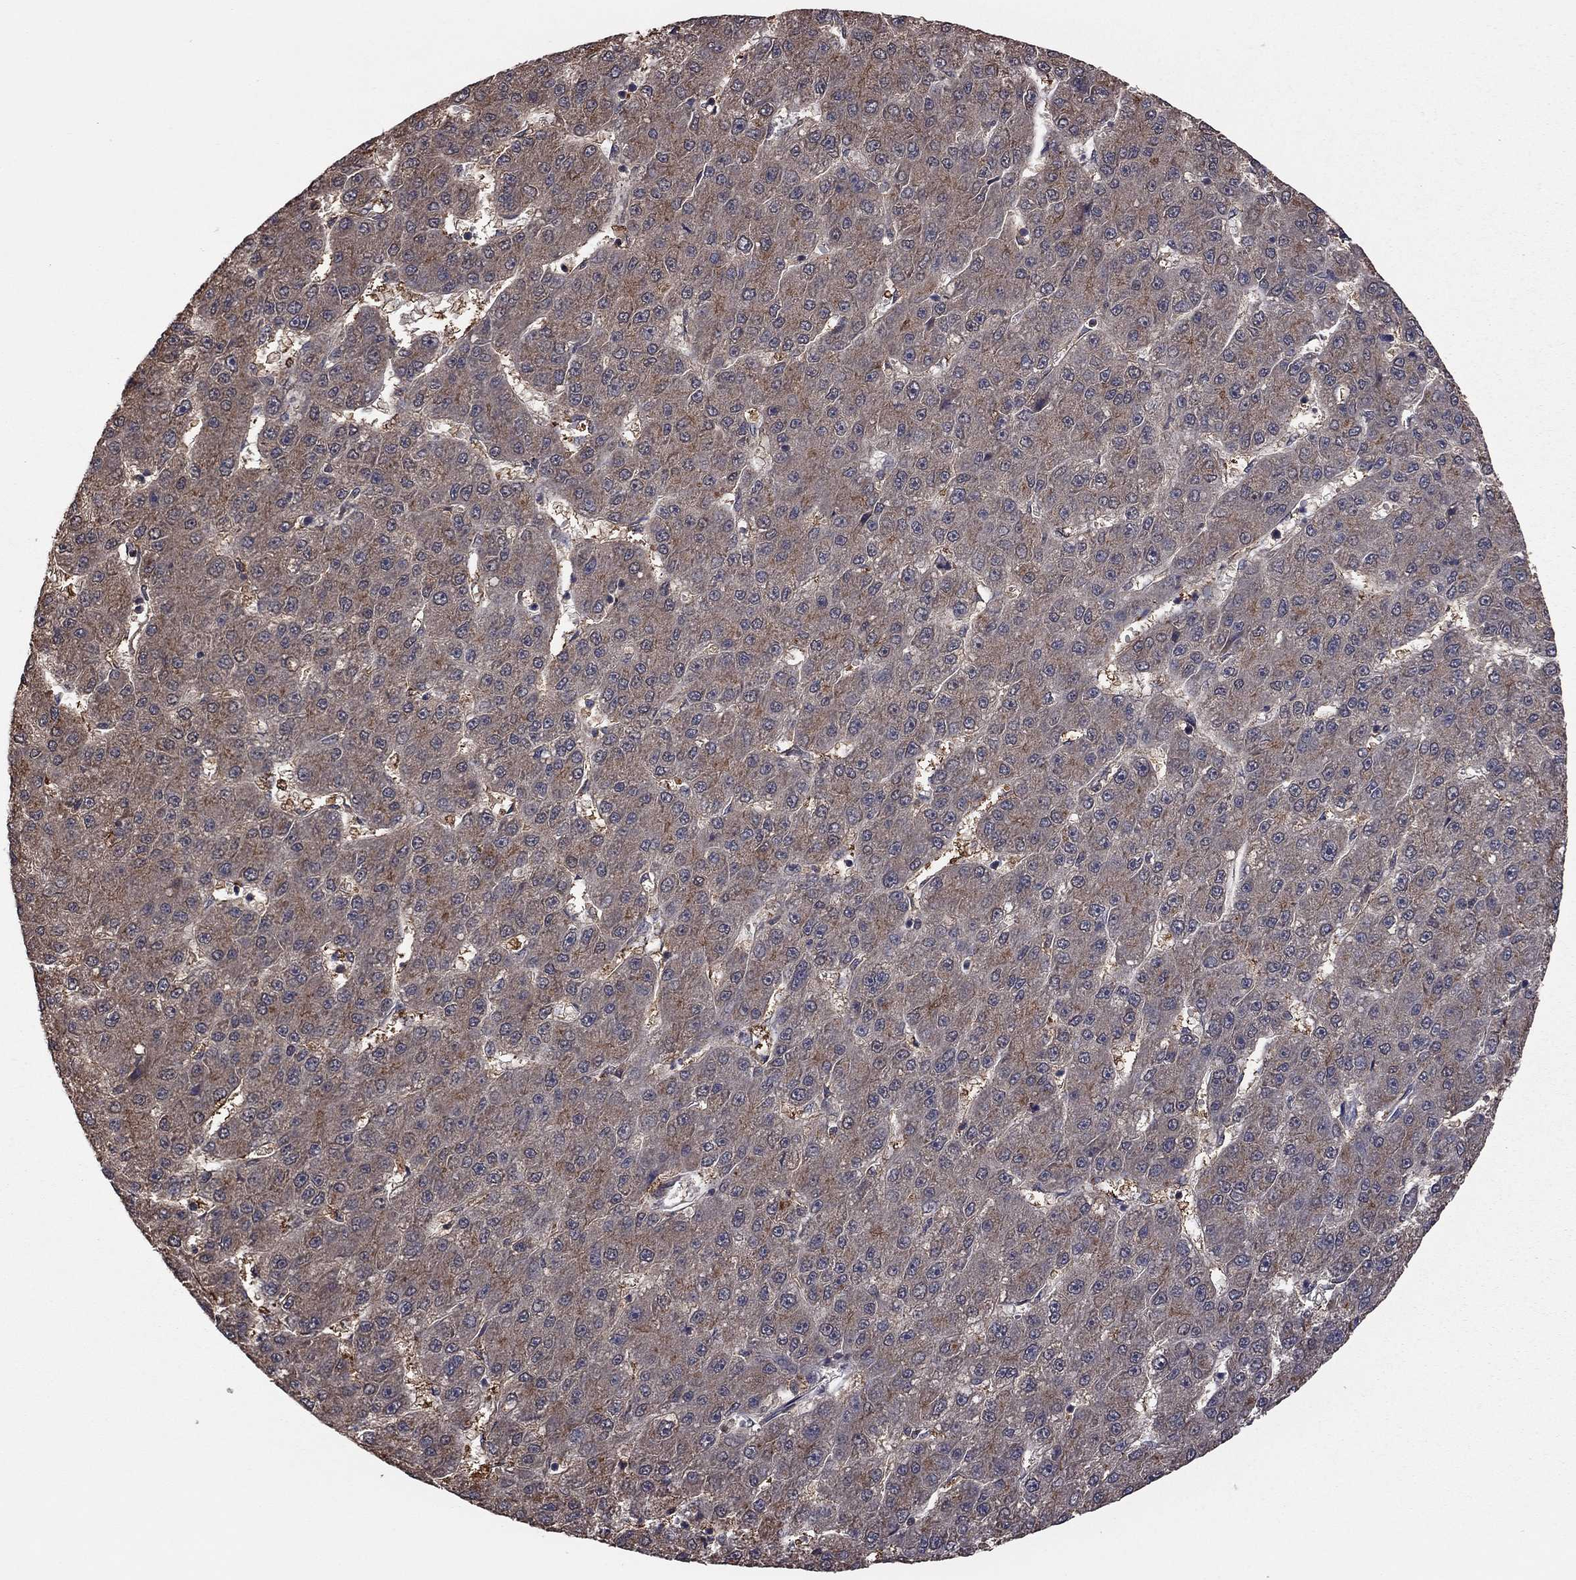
{"staining": {"intensity": "moderate", "quantity": "25%-75%", "location": "cytoplasmic/membranous"}, "tissue": "liver cancer", "cell_type": "Tumor cells", "image_type": "cancer", "snomed": [{"axis": "morphology", "description": "Carcinoma, Hepatocellular, NOS"}, {"axis": "topography", "description": "Liver"}], "caption": "Hepatocellular carcinoma (liver) stained with immunohistochemistry reveals moderate cytoplasmic/membranous positivity in about 25%-75% of tumor cells.", "gene": "TSNARE1", "patient": {"sex": "male", "age": 67}}